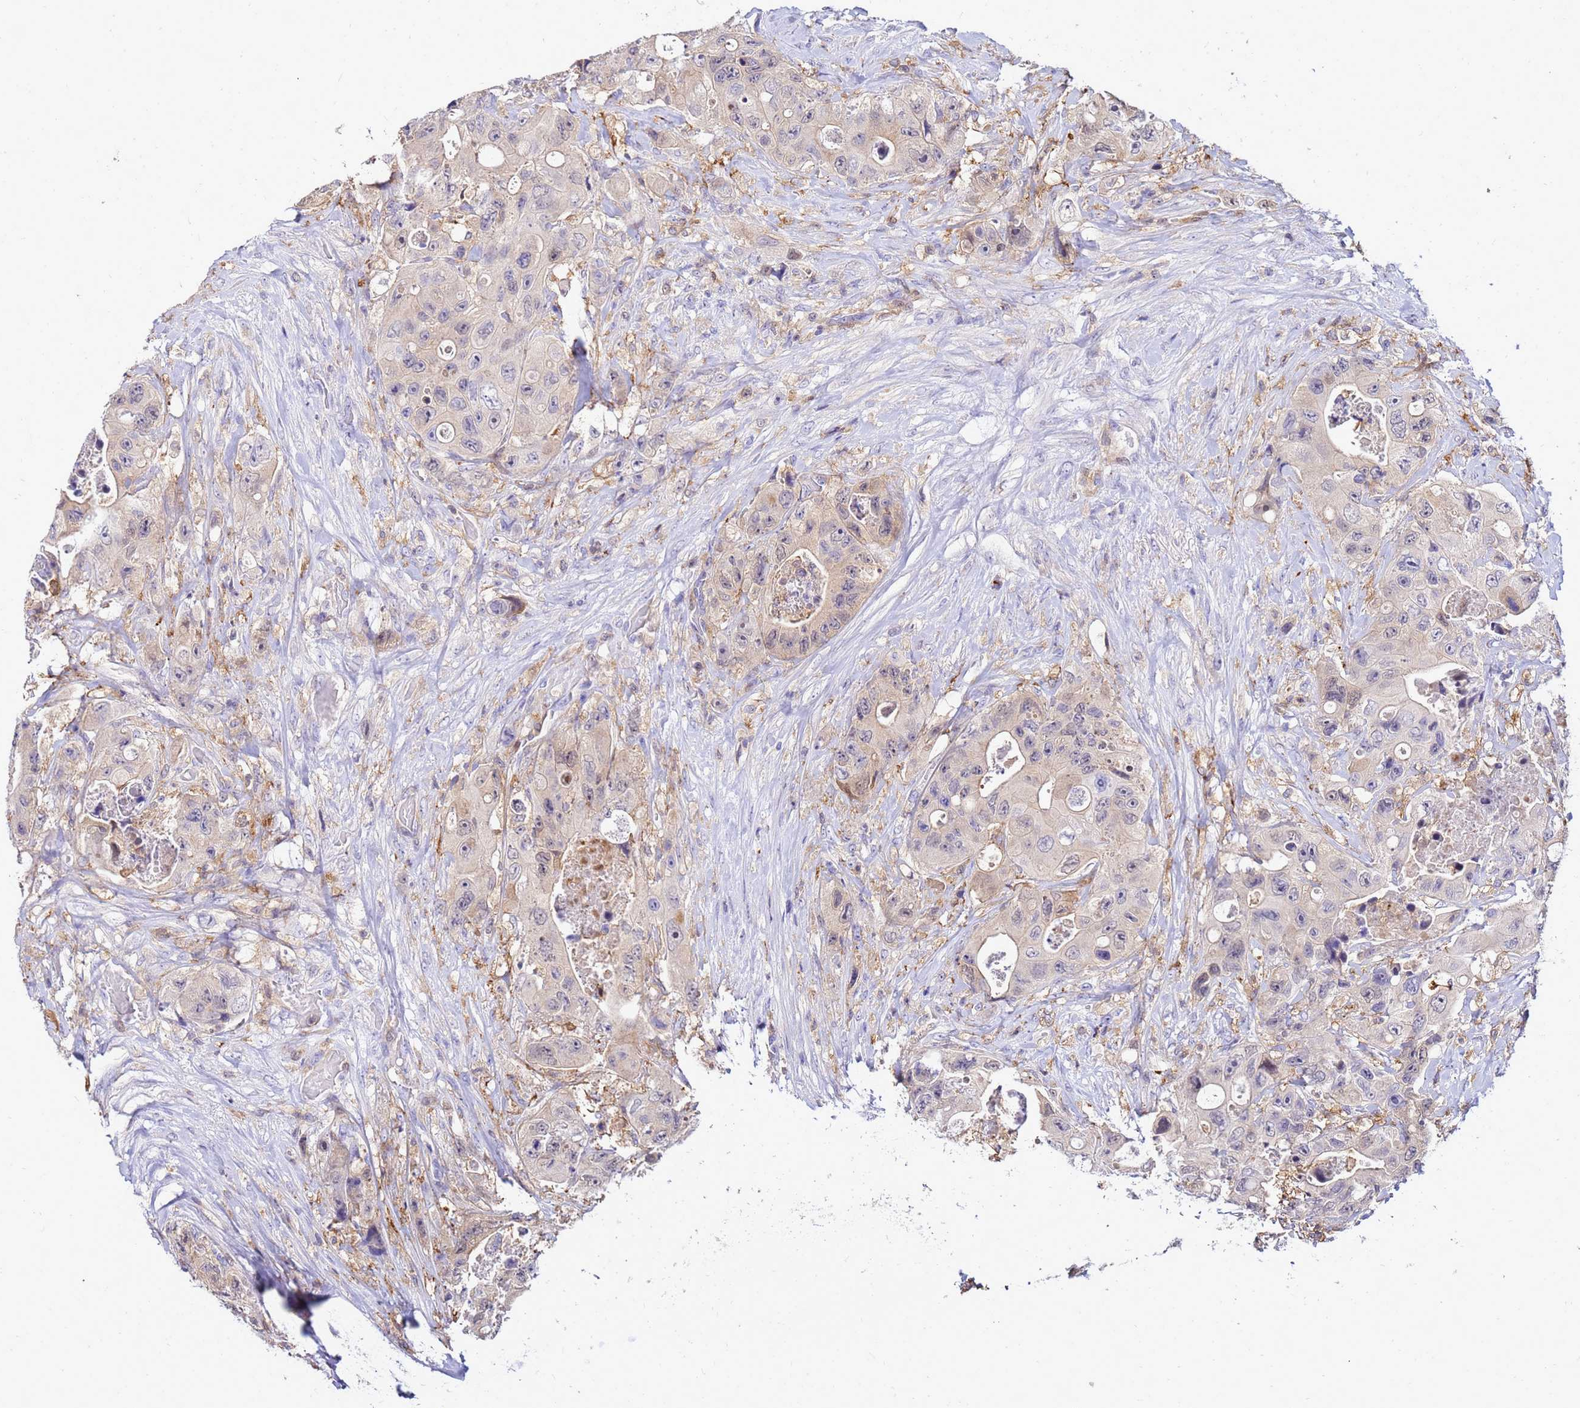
{"staining": {"intensity": "negative", "quantity": "none", "location": "none"}, "tissue": "colorectal cancer", "cell_type": "Tumor cells", "image_type": "cancer", "snomed": [{"axis": "morphology", "description": "Adenocarcinoma, NOS"}, {"axis": "topography", "description": "Colon"}], "caption": "An IHC photomicrograph of colorectal adenocarcinoma is shown. There is no staining in tumor cells of colorectal adenocarcinoma.", "gene": "DBNDD2", "patient": {"sex": "female", "age": 46}}